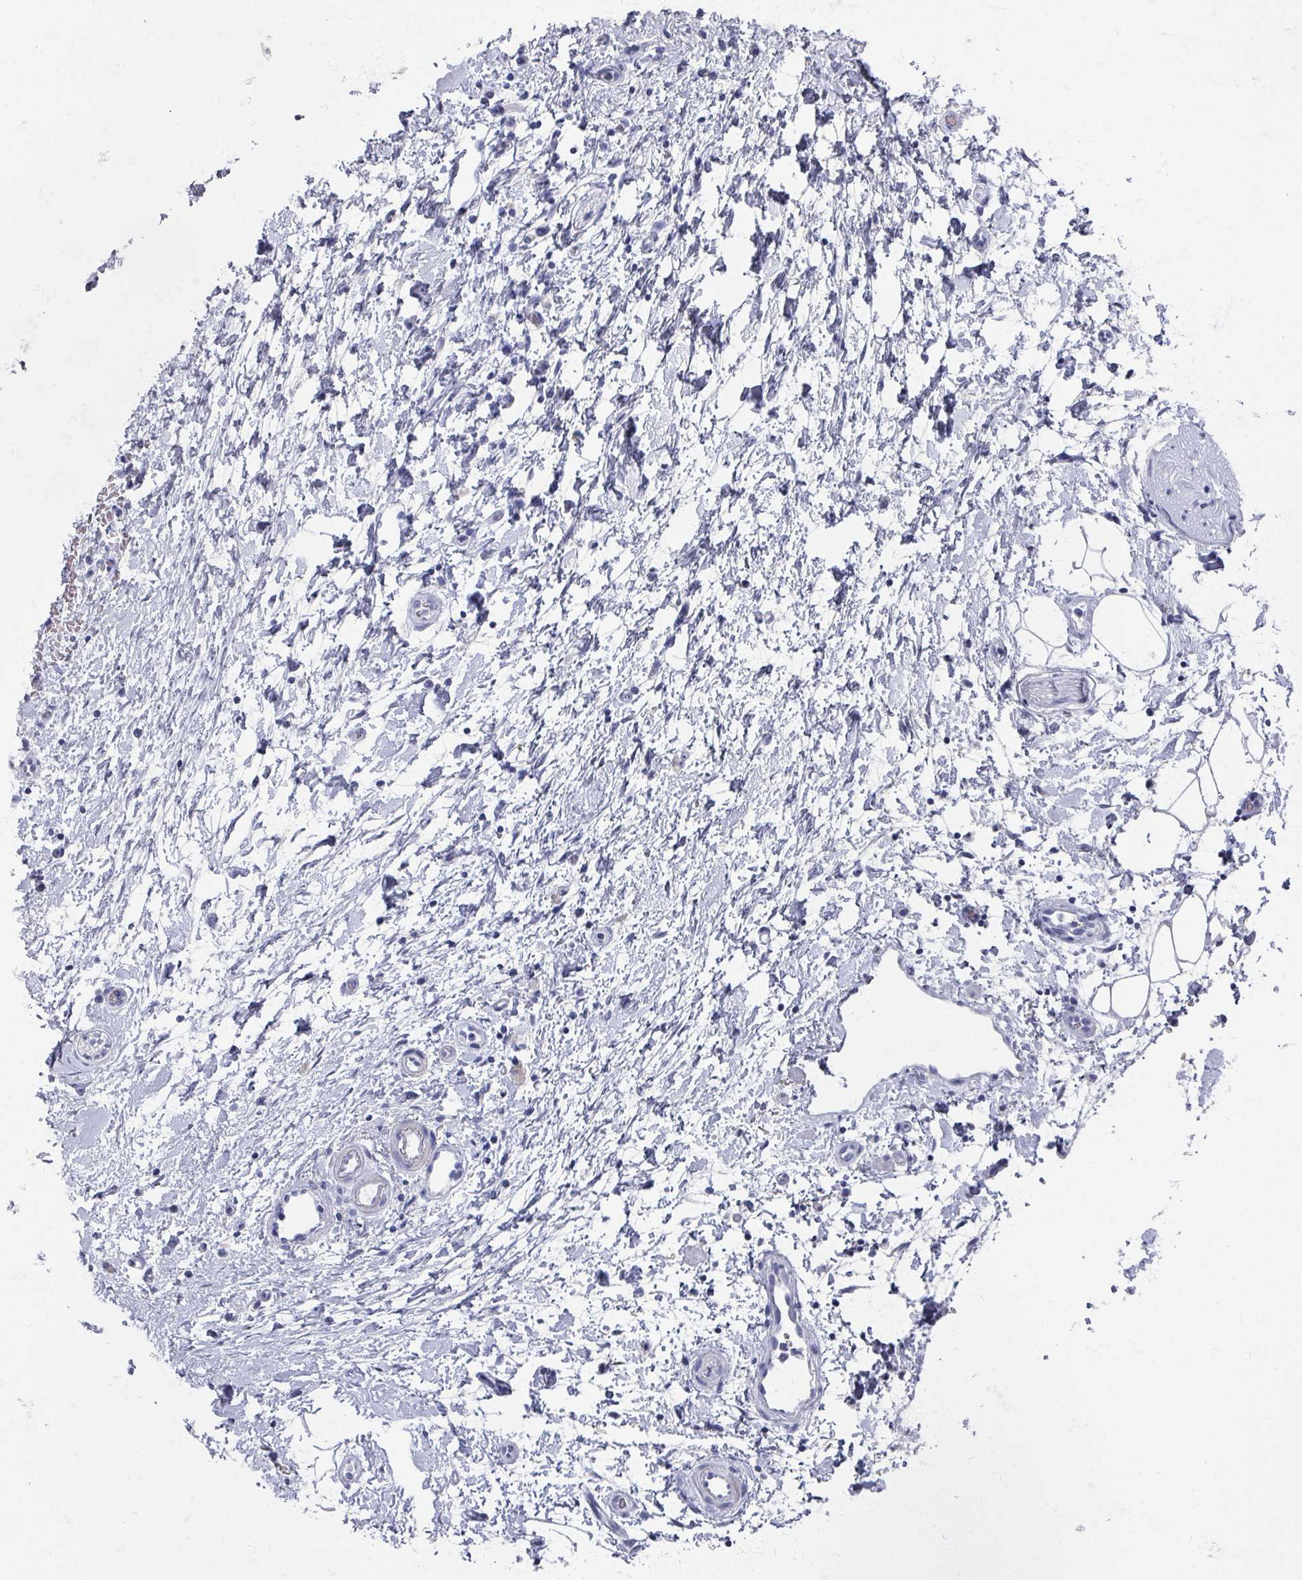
{"staining": {"intensity": "negative", "quantity": "none", "location": "none"}, "tissue": "adipose tissue", "cell_type": "Adipocytes", "image_type": "normal", "snomed": [{"axis": "morphology", "description": "Normal tissue, NOS"}, {"axis": "morphology", "description": "Adenocarcinoma, NOS"}, {"axis": "topography", "description": "Pancreas"}, {"axis": "topography", "description": "Peripheral nerve tissue"}], "caption": "IHC histopathology image of normal adipose tissue stained for a protein (brown), which exhibits no positivity in adipocytes.", "gene": "OMG", "patient": {"sex": "female", "age": 77}}